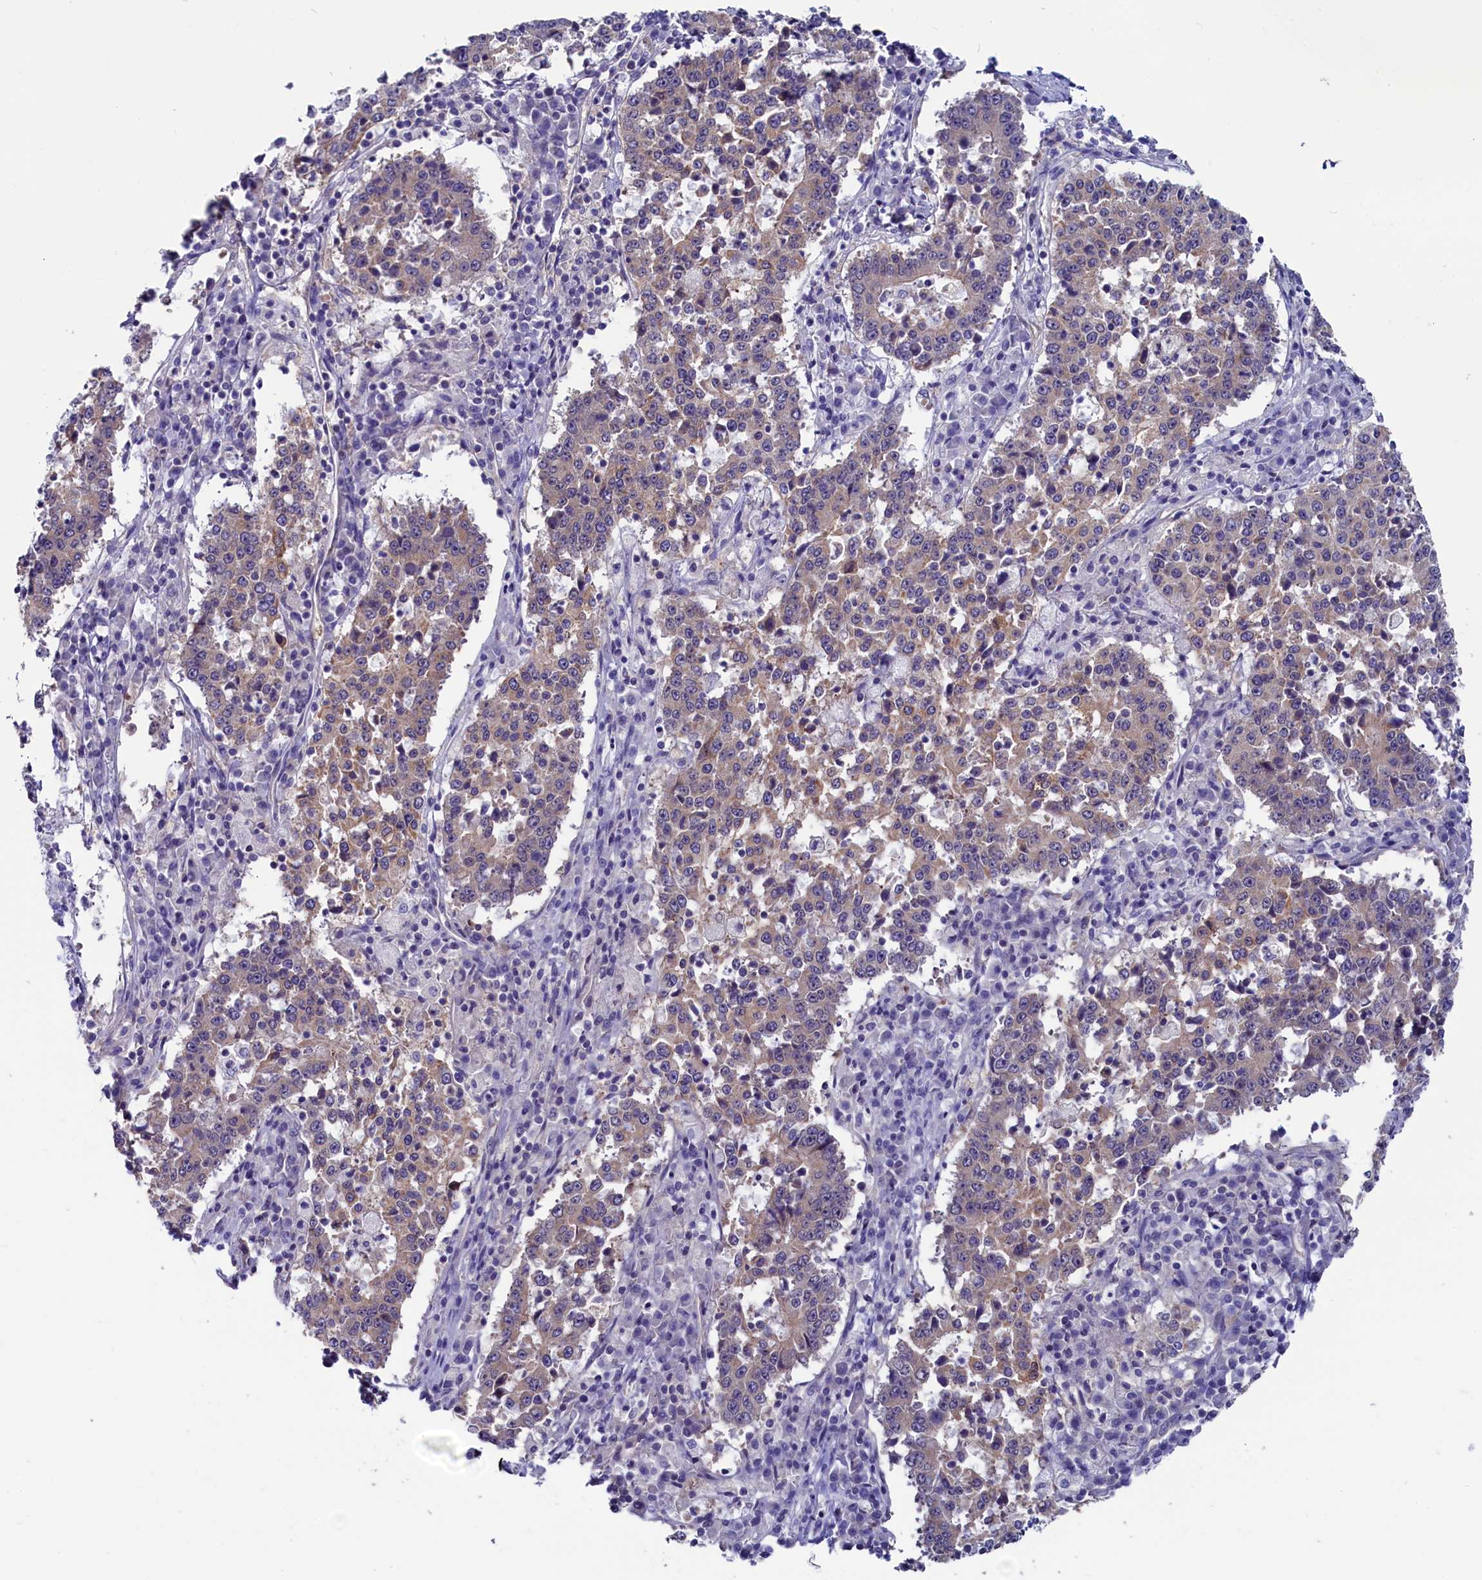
{"staining": {"intensity": "weak", "quantity": "<25%", "location": "cytoplasmic/membranous"}, "tissue": "stomach cancer", "cell_type": "Tumor cells", "image_type": "cancer", "snomed": [{"axis": "morphology", "description": "Adenocarcinoma, NOS"}, {"axis": "topography", "description": "Stomach"}], "caption": "Human stomach cancer stained for a protein using IHC demonstrates no staining in tumor cells.", "gene": "CIAPIN1", "patient": {"sex": "male", "age": 59}}